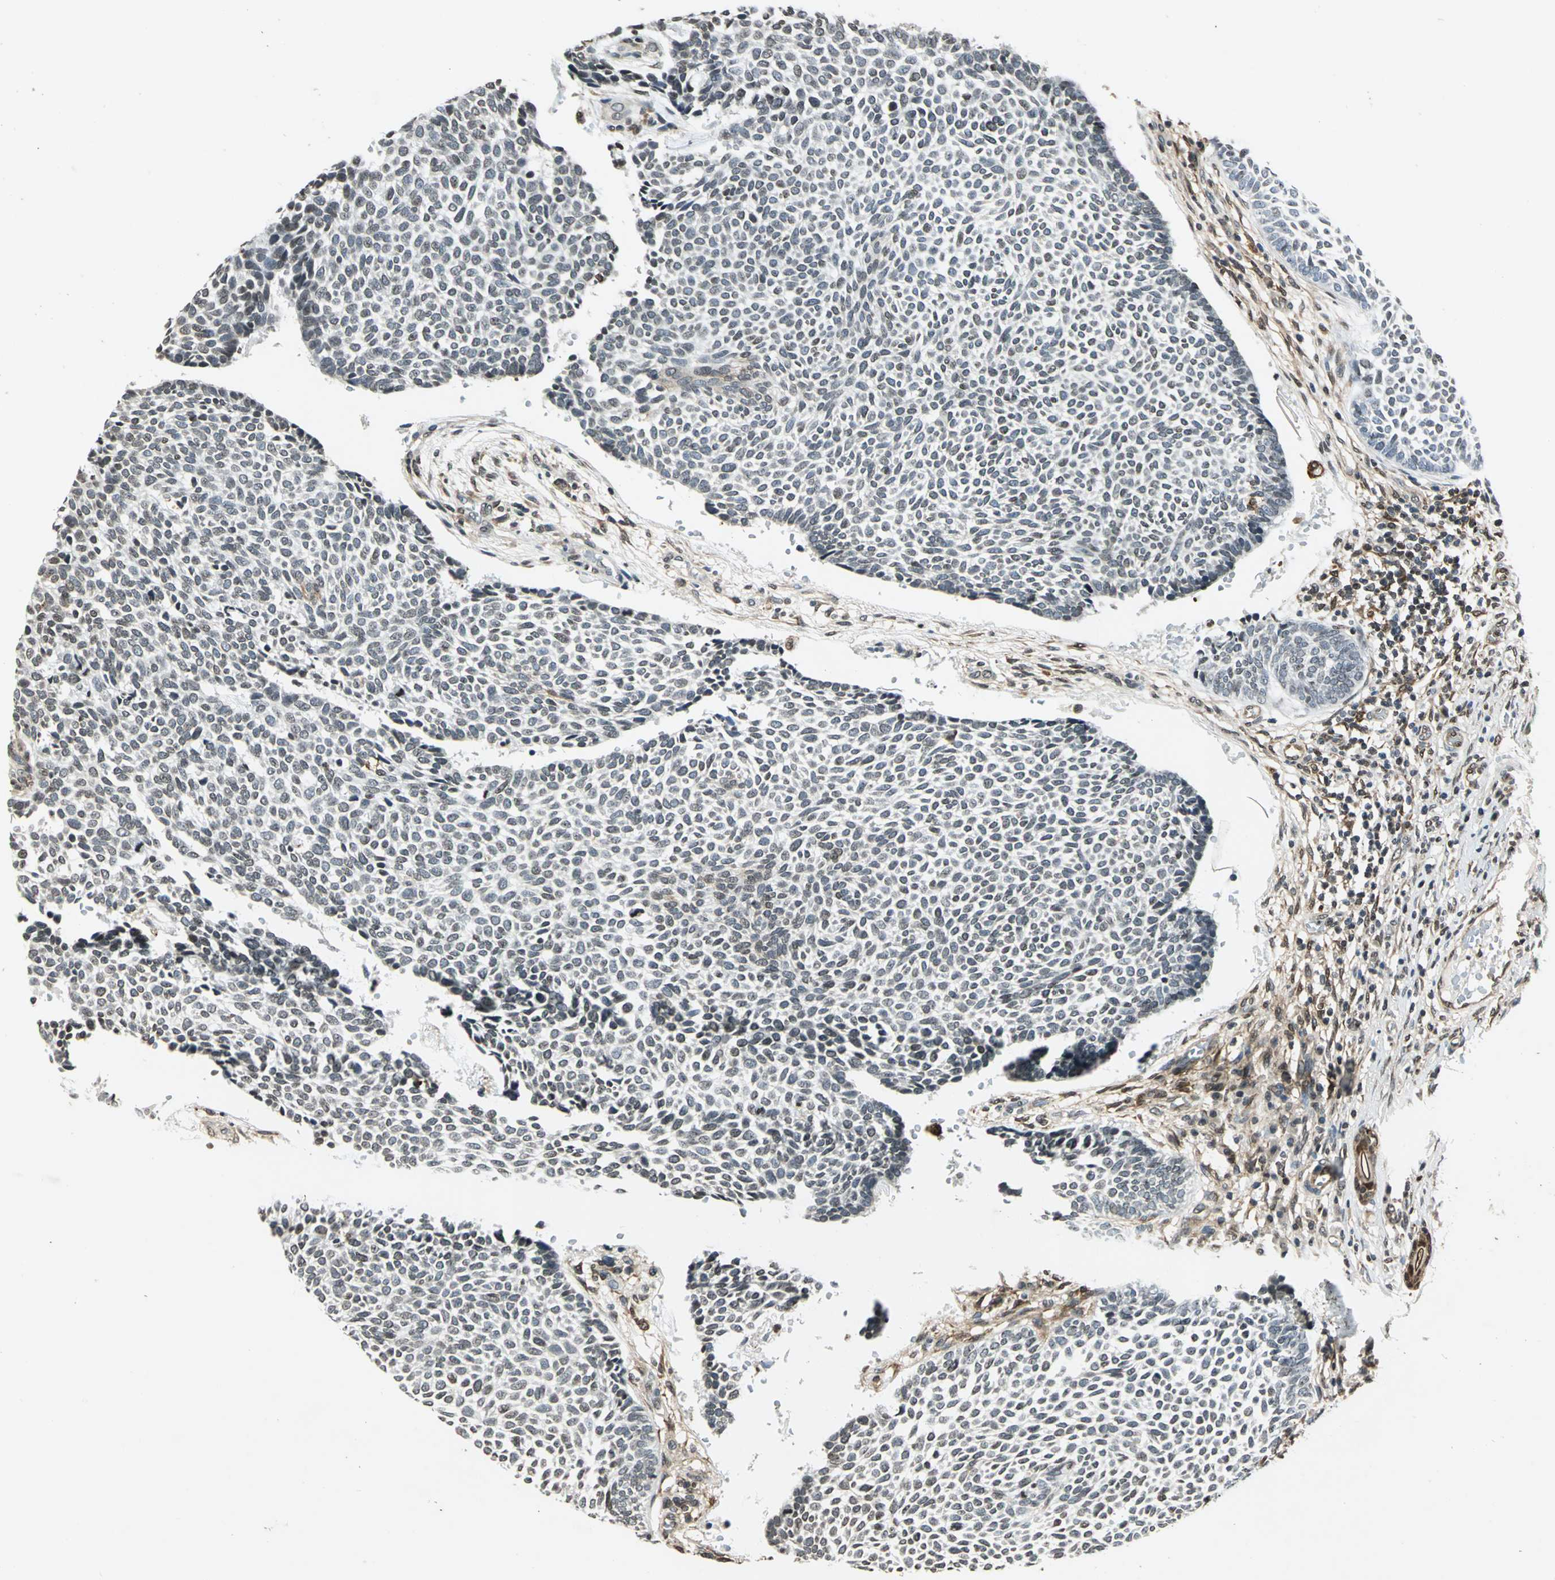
{"staining": {"intensity": "negative", "quantity": "none", "location": "none"}, "tissue": "skin cancer", "cell_type": "Tumor cells", "image_type": "cancer", "snomed": [{"axis": "morphology", "description": "Normal tissue, NOS"}, {"axis": "morphology", "description": "Basal cell carcinoma"}, {"axis": "topography", "description": "Skin"}], "caption": "Human basal cell carcinoma (skin) stained for a protein using immunohistochemistry (IHC) demonstrates no staining in tumor cells.", "gene": "LGALS3", "patient": {"sex": "male", "age": 87}}